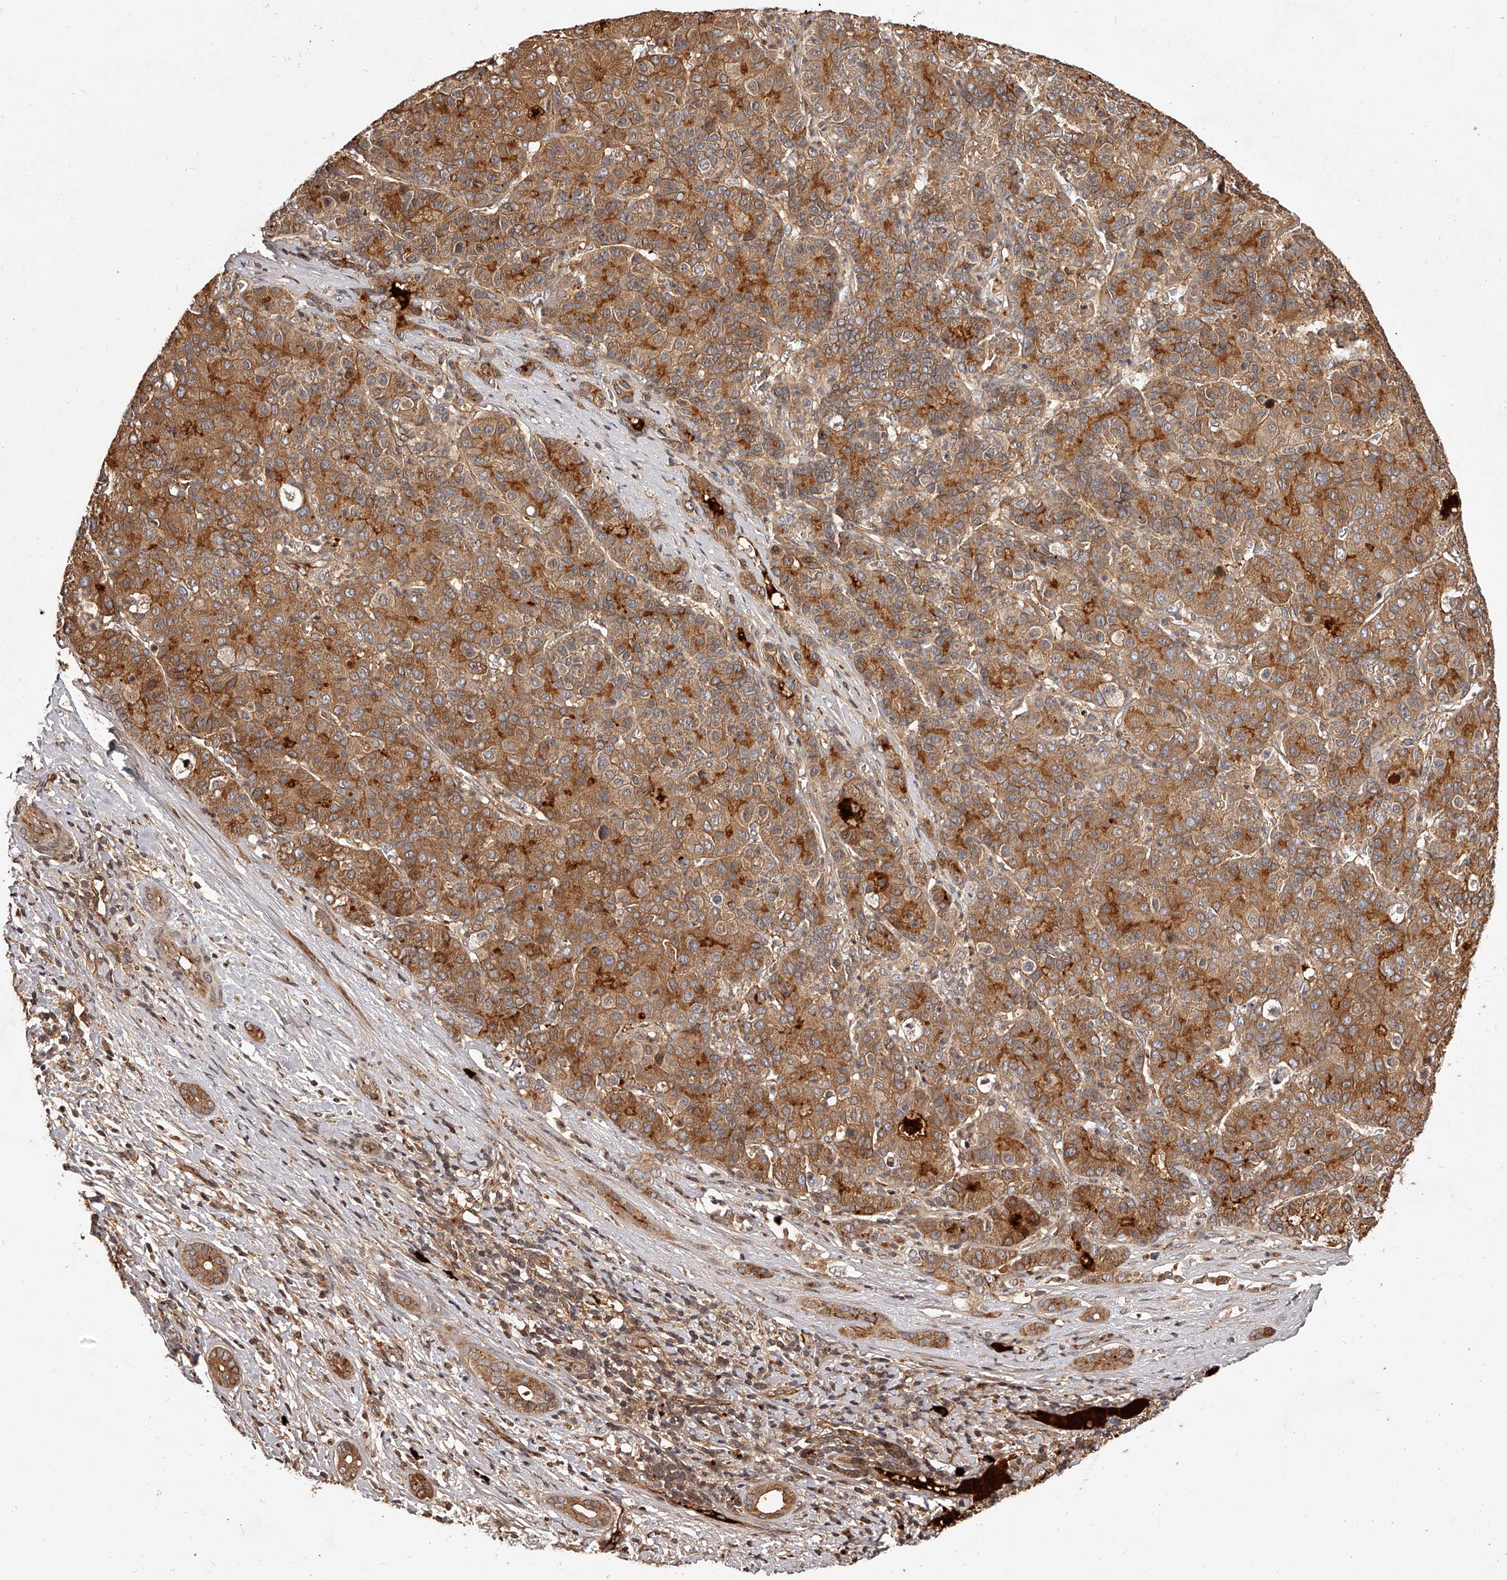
{"staining": {"intensity": "moderate", "quantity": ">75%", "location": "cytoplasmic/membranous"}, "tissue": "liver cancer", "cell_type": "Tumor cells", "image_type": "cancer", "snomed": [{"axis": "morphology", "description": "Carcinoma, Hepatocellular, NOS"}, {"axis": "topography", "description": "Liver"}], "caption": "Immunohistochemistry image of neoplastic tissue: liver cancer stained using immunohistochemistry displays medium levels of moderate protein expression localized specifically in the cytoplasmic/membranous of tumor cells, appearing as a cytoplasmic/membranous brown color.", "gene": "CRYZL1", "patient": {"sex": "male", "age": 65}}